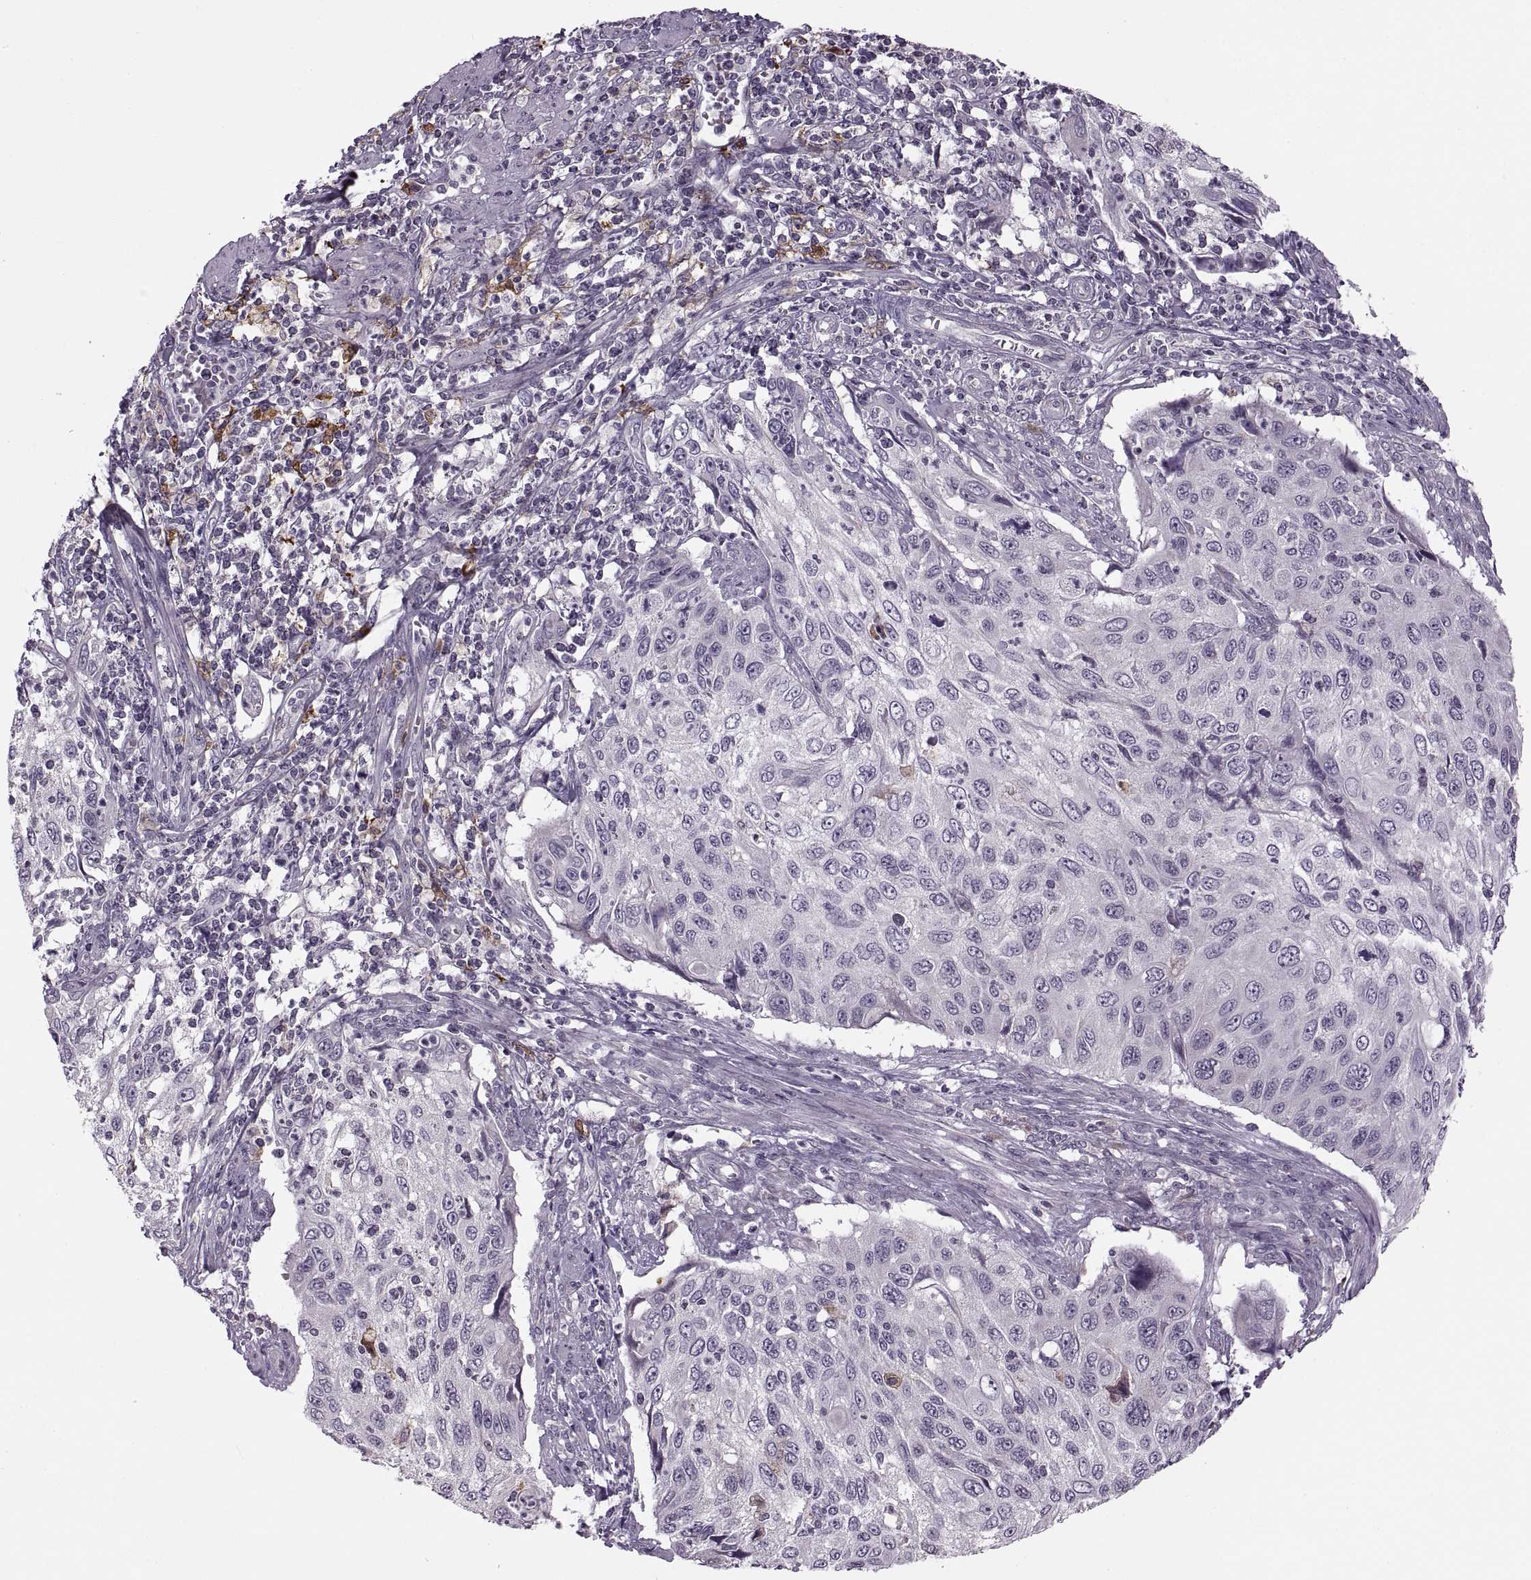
{"staining": {"intensity": "negative", "quantity": "none", "location": "none"}, "tissue": "cervical cancer", "cell_type": "Tumor cells", "image_type": "cancer", "snomed": [{"axis": "morphology", "description": "Squamous cell carcinoma, NOS"}, {"axis": "topography", "description": "Cervix"}], "caption": "This is an immunohistochemistry micrograph of human cervical cancer. There is no staining in tumor cells.", "gene": "H2AP", "patient": {"sex": "female", "age": 70}}